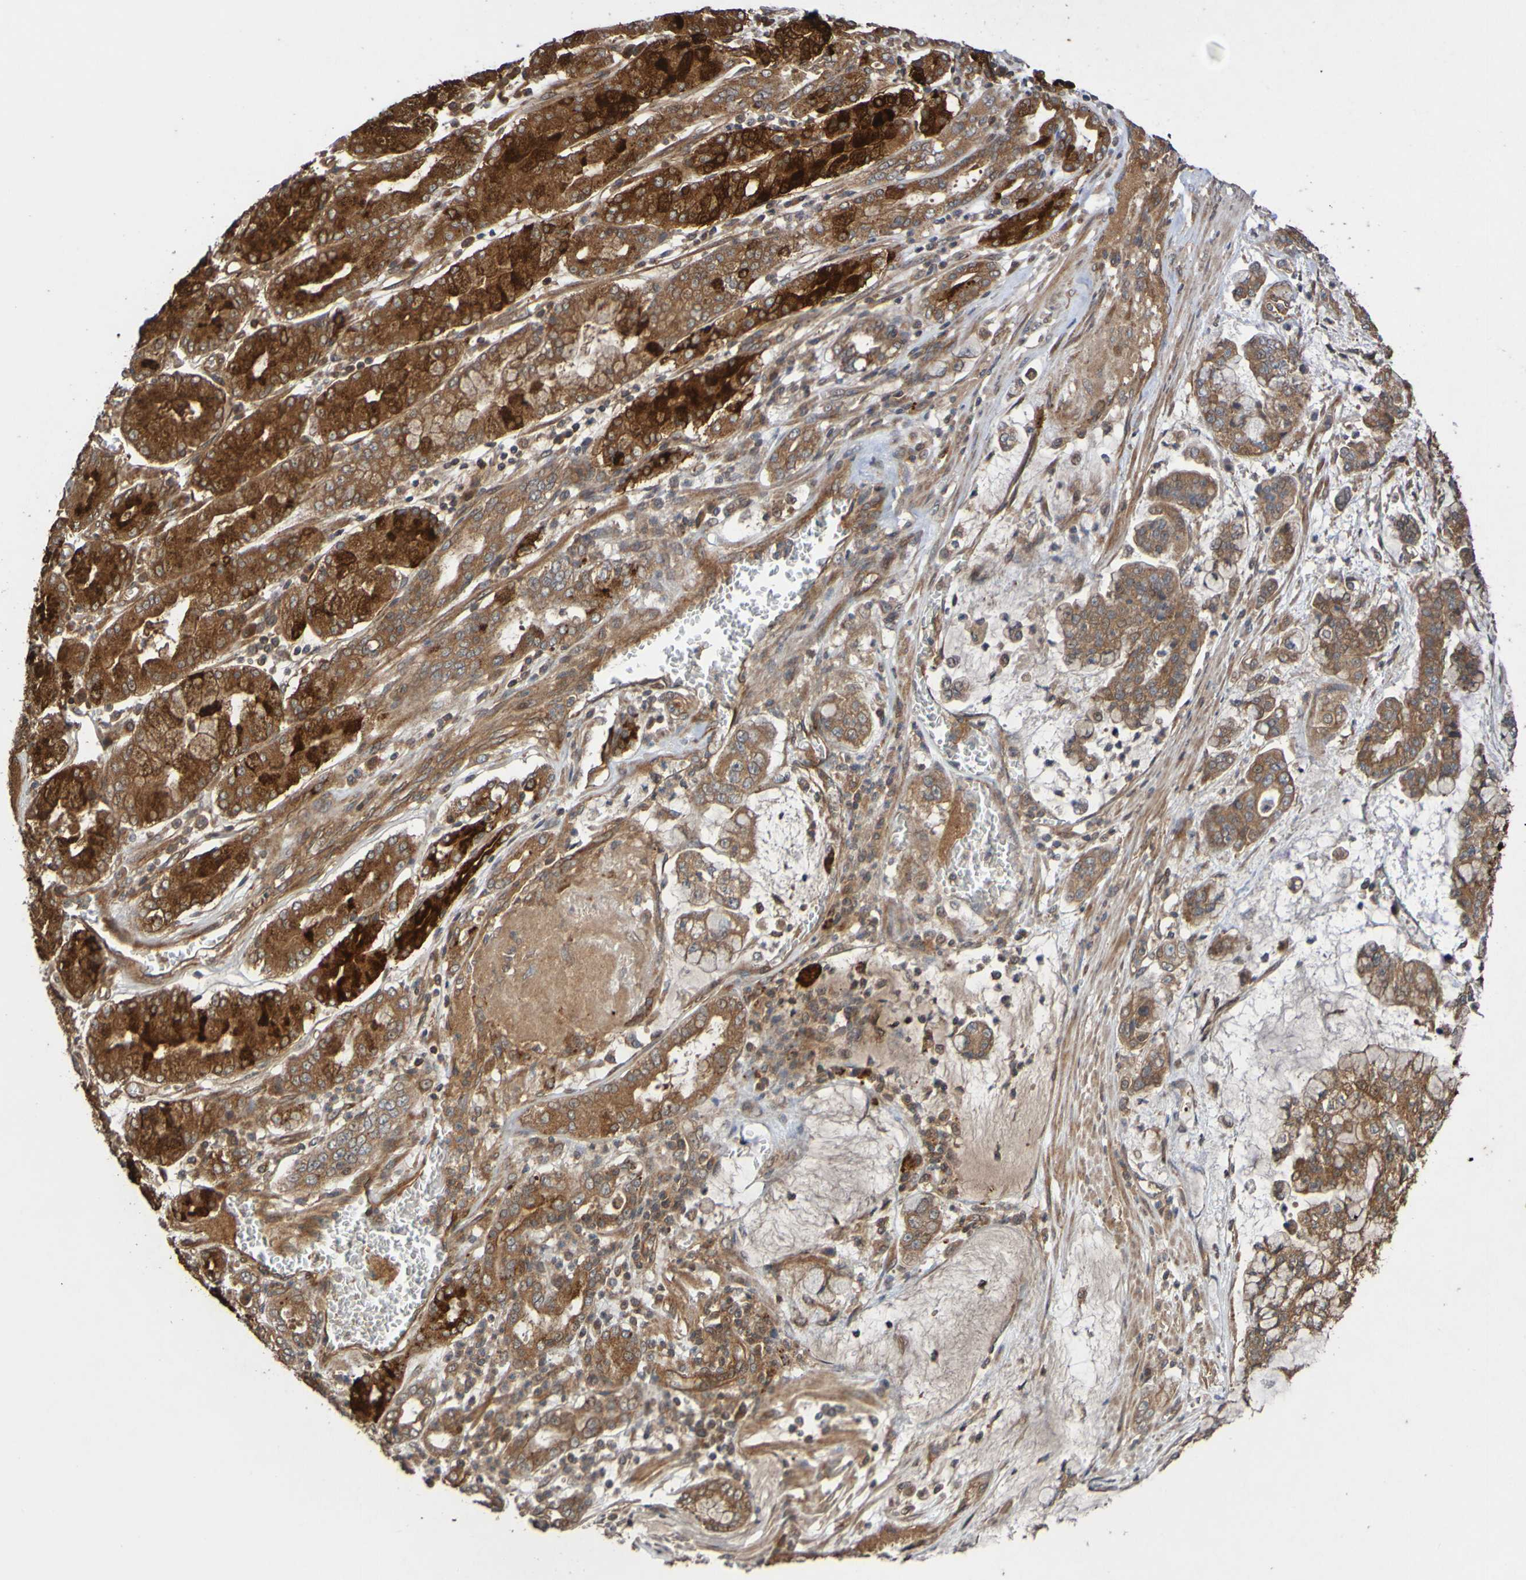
{"staining": {"intensity": "strong", "quantity": ">75%", "location": "cytoplasmic/membranous"}, "tissue": "stomach cancer", "cell_type": "Tumor cells", "image_type": "cancer", "snomed": [{"axis": "morphology", "description": "Normal tissue, NOS"}, {"axis": "morphology", "description": "Adenocarcinoma, NOS"}, {"axis": "topography", "description": "Stomach, upper"}, {"axis": "topography", "description": "Stomach"}], "caption": "A high amount of strong cytoplasmic/membranous expression is seen in about >75% of tumor cells in stomach cancer (adenocarcinoma) tissue.", "gene": "UCN", "patient": {"sex": "male", "age": 76}}